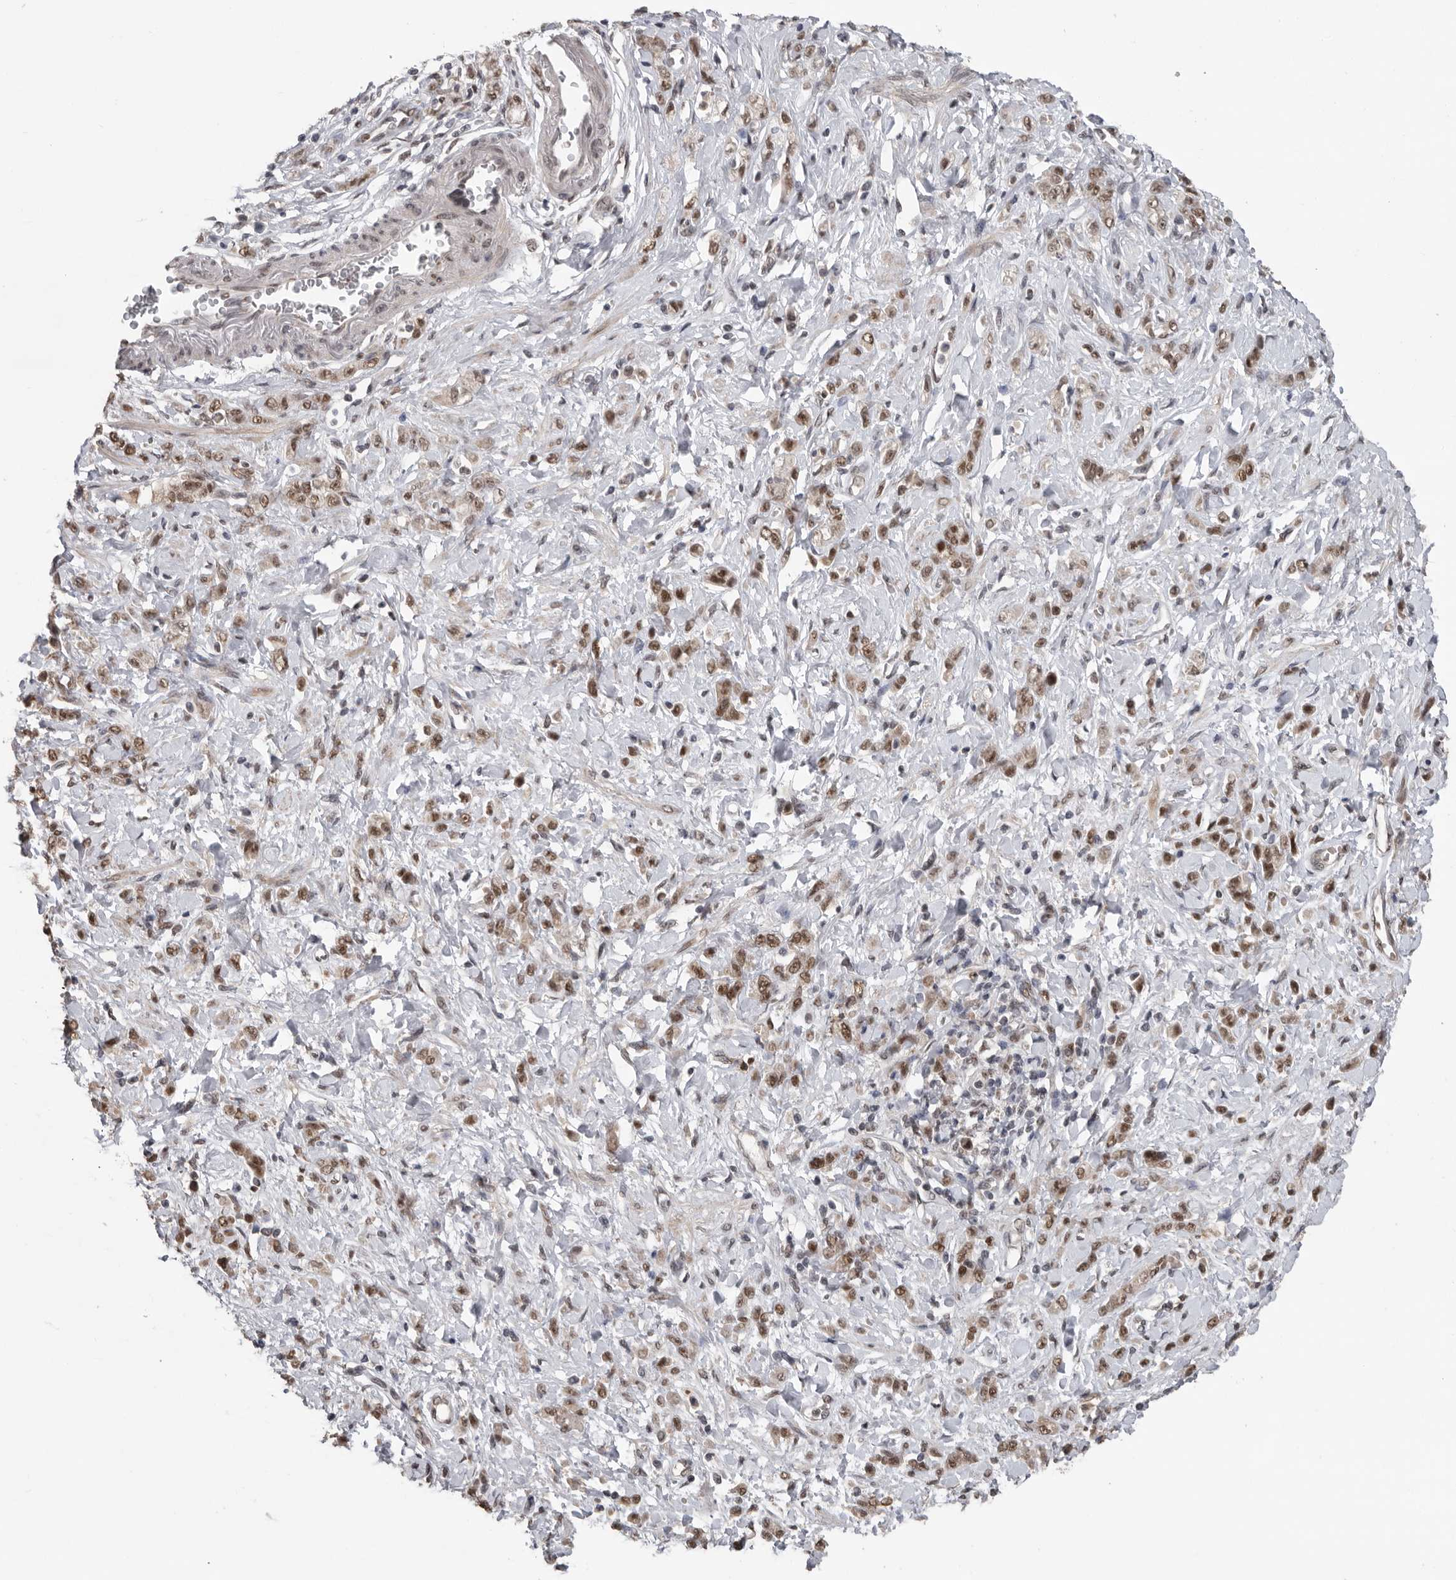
{"staining": {"intensity": "moderate", "quantity": ">75%", "location": "nuclear"}, "tissue": "stomach cancer", "cell_type": "Tumor cells", "image_type": "cancer", "snomed": [{"axis": "morphology", "description": "Normal tissue, NOS"}, {"axis": "morphology", "description": "Adenocarcinoma, NOS"}, {"axis": "topography", "description": "Stomach"}], "caption": "Immunohistochemistry (IHC) (DAB (3,3'-diaminobenzidine)) staining of stomach adenocarcinoma shows moderate nuclear protein staining in approximately >75% of tumor cells.", "gene": "PPP1R10", "patient": {"sex": "male", "age": 82}}